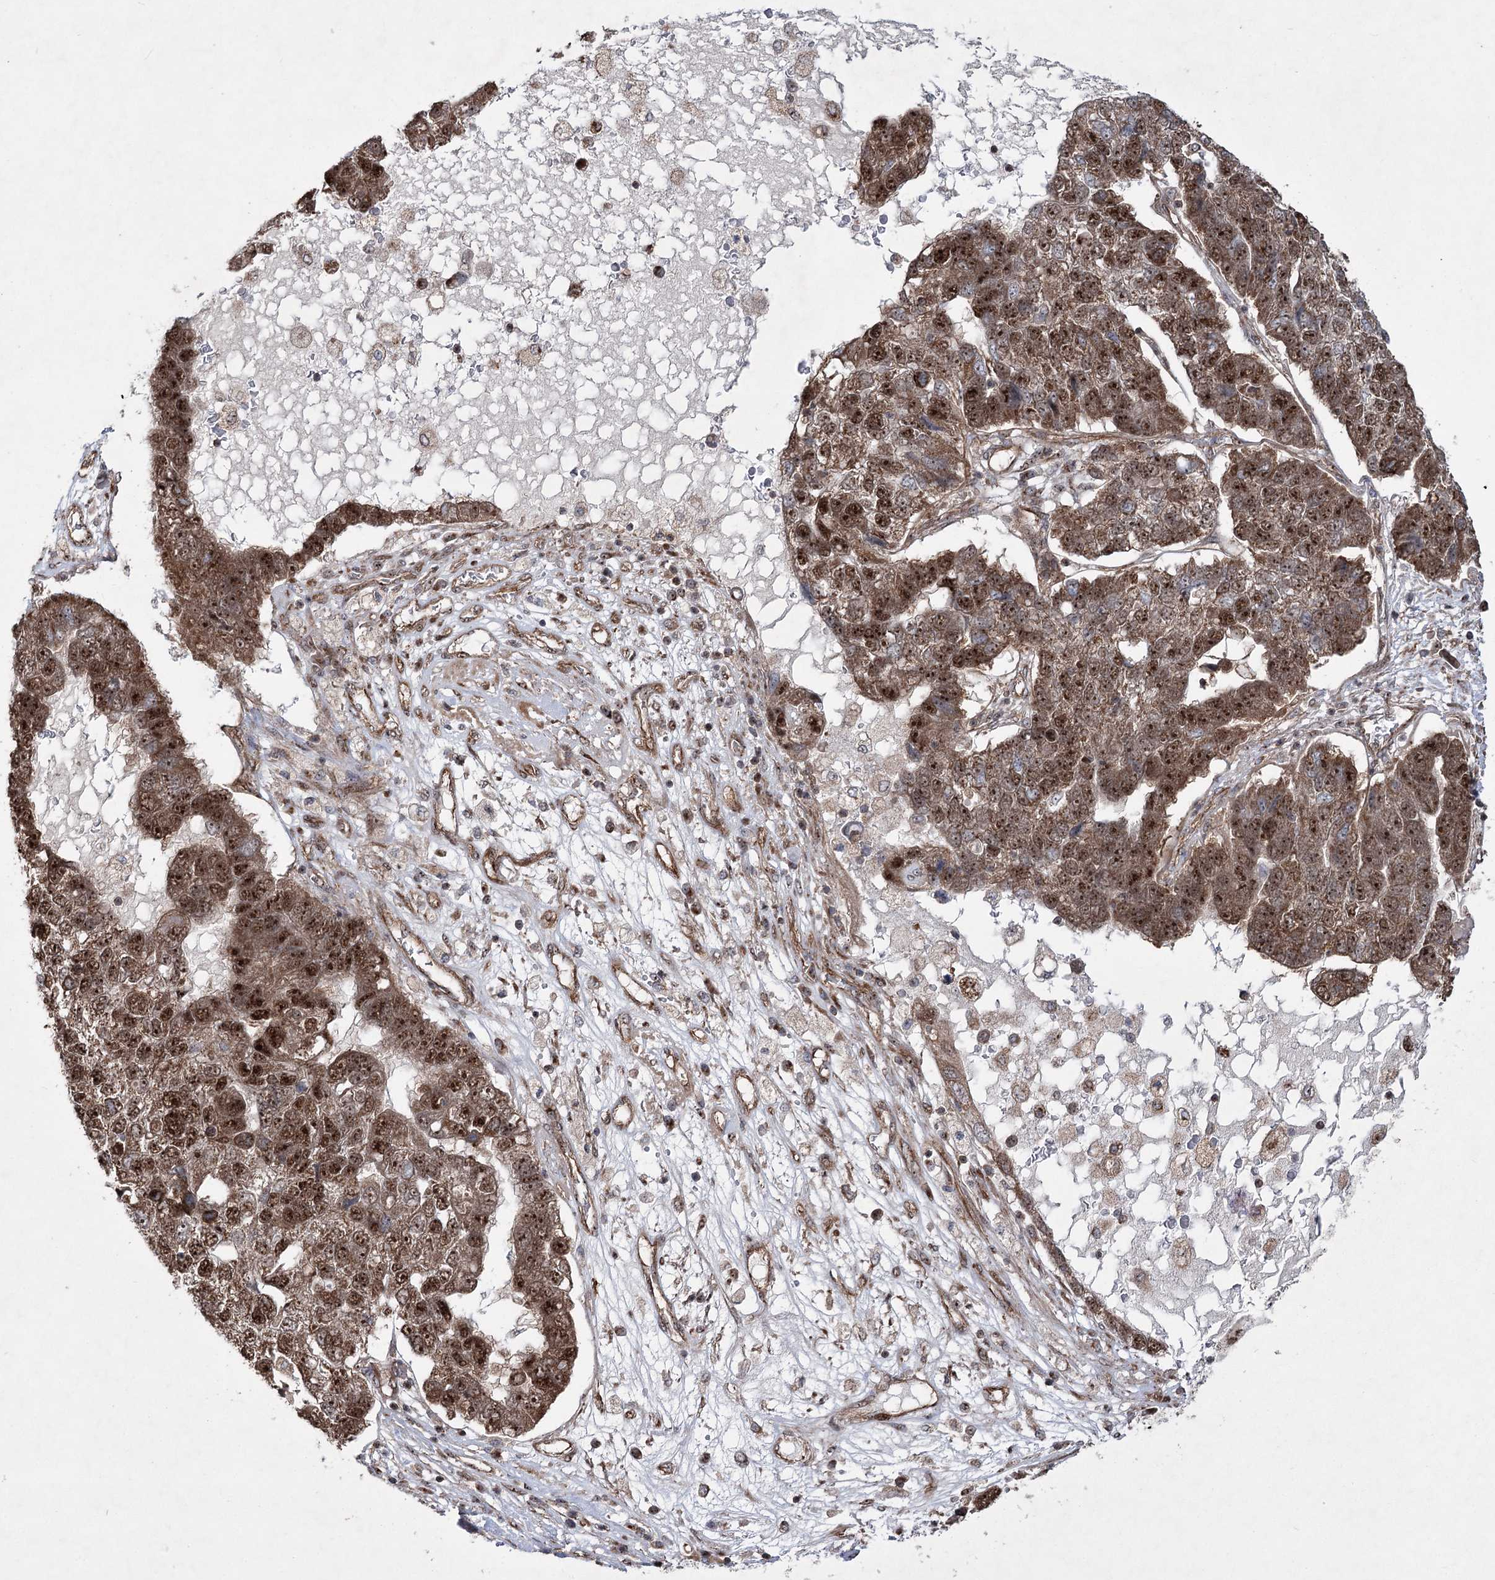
{"staining": {"intensity": "moderate", "quantity": ">75%", "location": "cytoplasmic/membranous,nuclear"}, "tissue": "pancreatic cancer", "cell_type": "Tumor cells", "image_type": "cancer", "snomed": [{"axis": "morphology", "description": "Adenocarcinoma, NOS"}, {"axis": "topography", "description": "Pancreas"}], "caption": "Protein staining exhibits moderate cytoplasmic/membranous and nuclear expression in approximately >75% of tumor cells in pancreatic adenocarcinoma.", "gene": "SERINC5", "patient": {"sex": "female", "age": 61}}